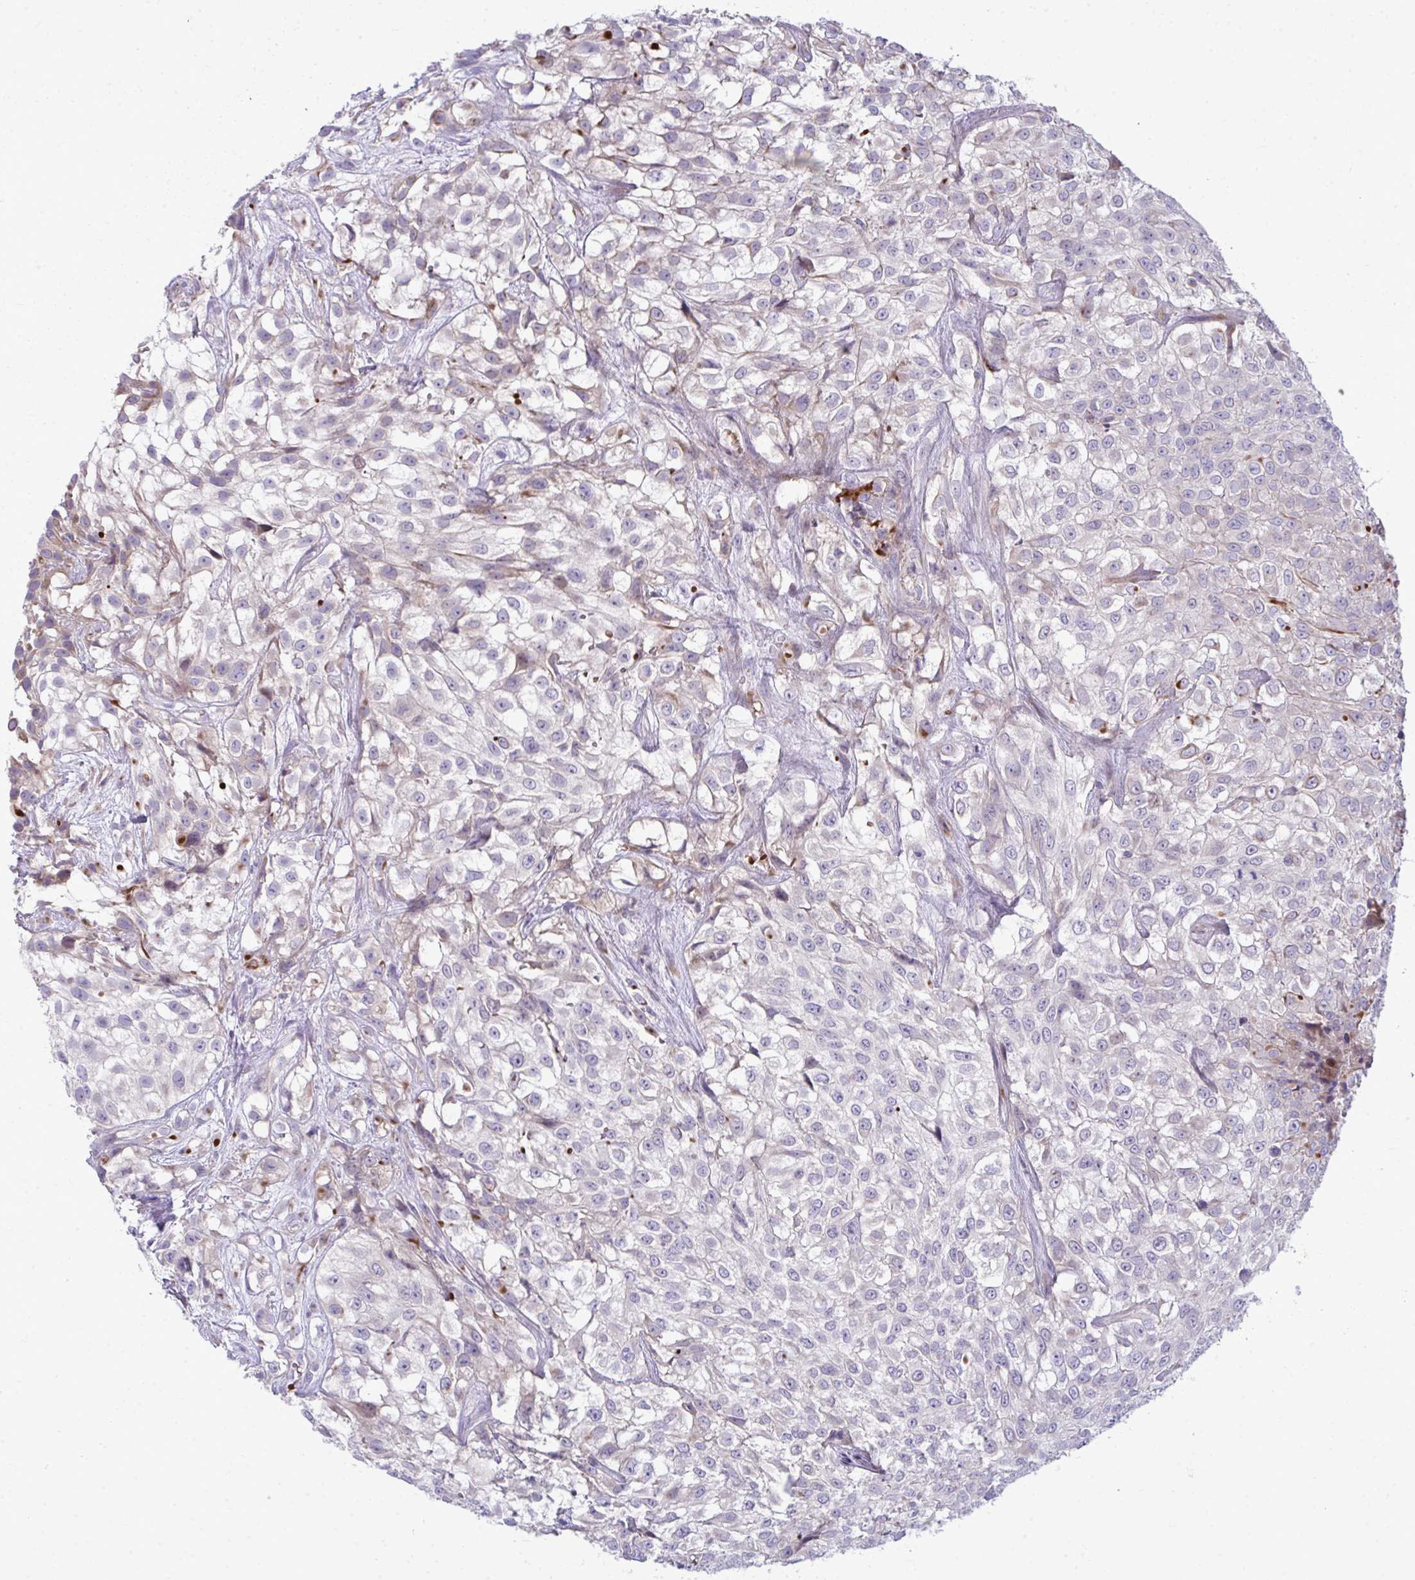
{"staining": {"intensity": "negative", "quantity": "none", "location": "none"}, "tissue": "urothelial cancer", "cell_type": "Tumor cells", "image_type": "cancer", "snomed": [{"axis": "morphology", "description": "Urothelial carcinoma, High grade"}, {"axis": "topography", "description": "Urinary bladder"}], "caption": "Micrograph shows no protein positivity in tumor cells of urothelial cancer tissue. (DAB (3,3'-diaminobenzidine) IHC, high magnification).", "gene": "SLC14A1", "patient": {"sex": "male", "age": 56}}